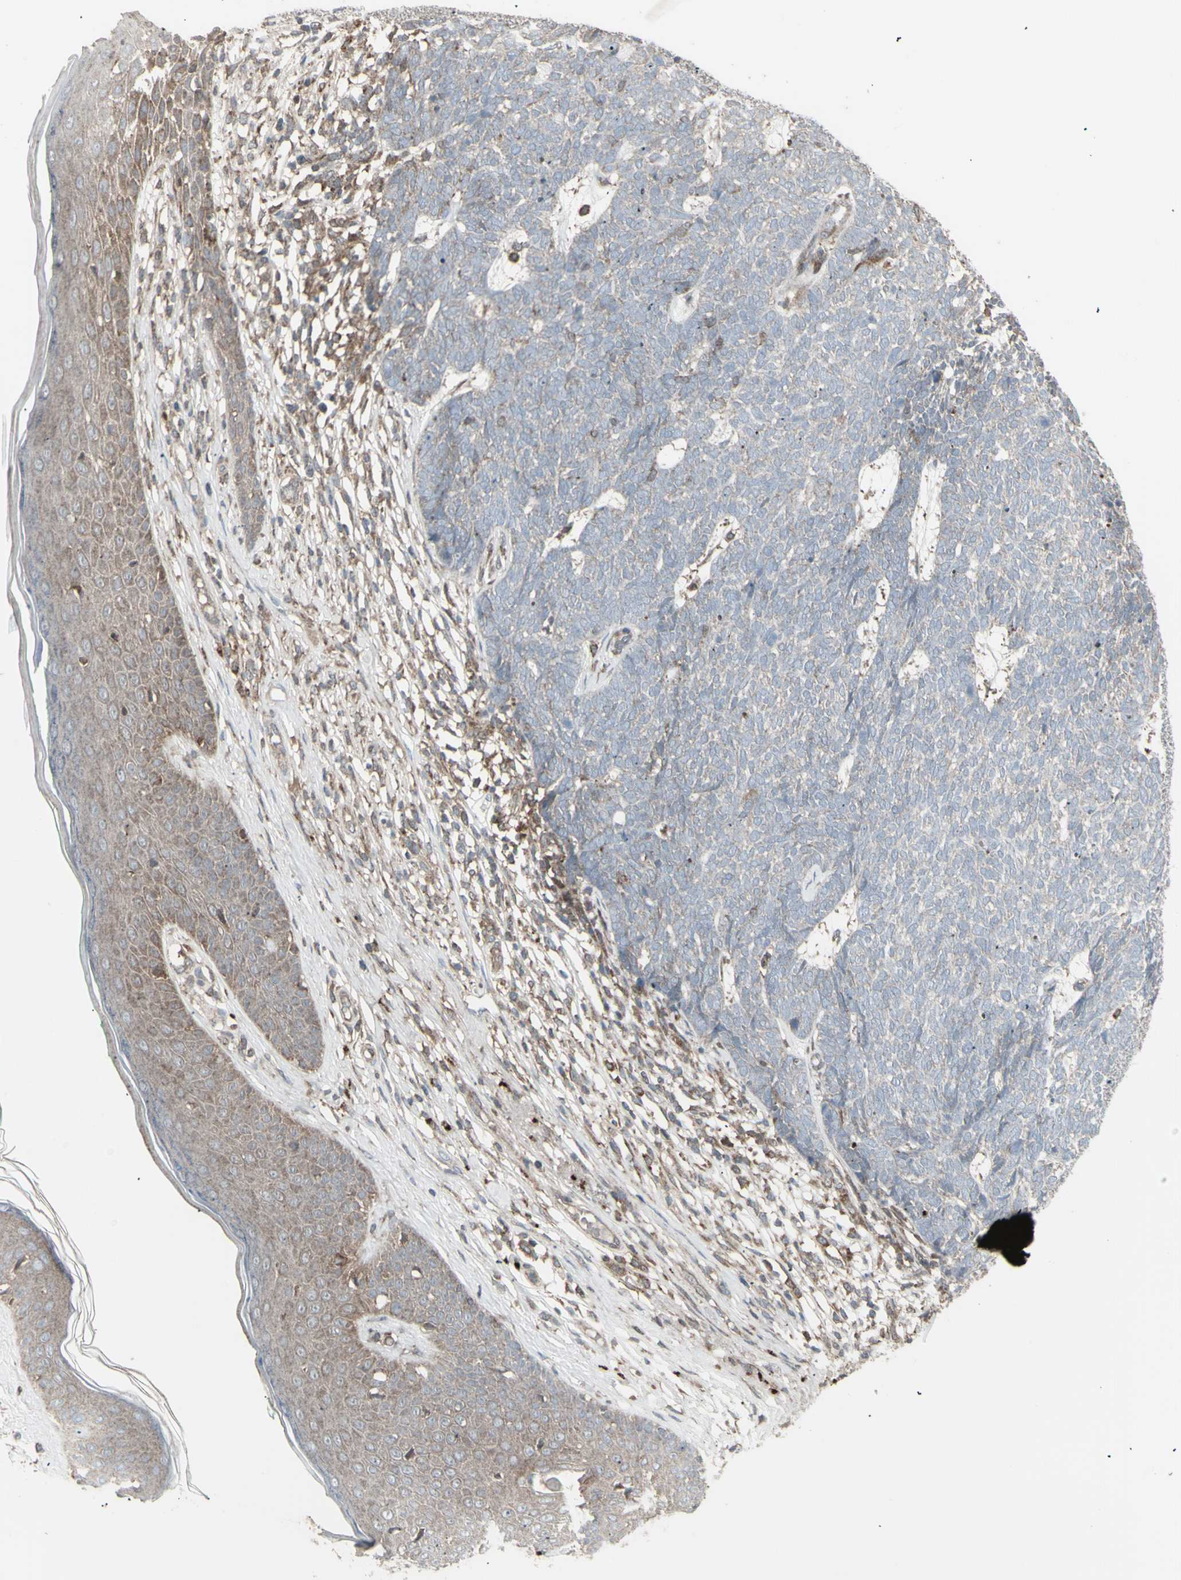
{"staining": {"intensity": "weak", "quantity": "25%-75%", "location": "cytoplasmic/membranous"}, "tissue": "skin cancer", "cell_type": "Tumor cells", "image_type": "cancer", "snomed": [{"axis": "morphology", "description": "Basal cell carcinoma"}, {"axis": "topography", "description": "Skin"}], "caption": "Protein expression analysis of human basal cell carcinoma (skin) reveals weak cytoplasmic/membranous expression in approximately 25%-75% of tumor cells. (IHC, brightfield microscopy, high magnification).", "gene": "RNASEL", "patient": {"sex": "female", "age": 84}}